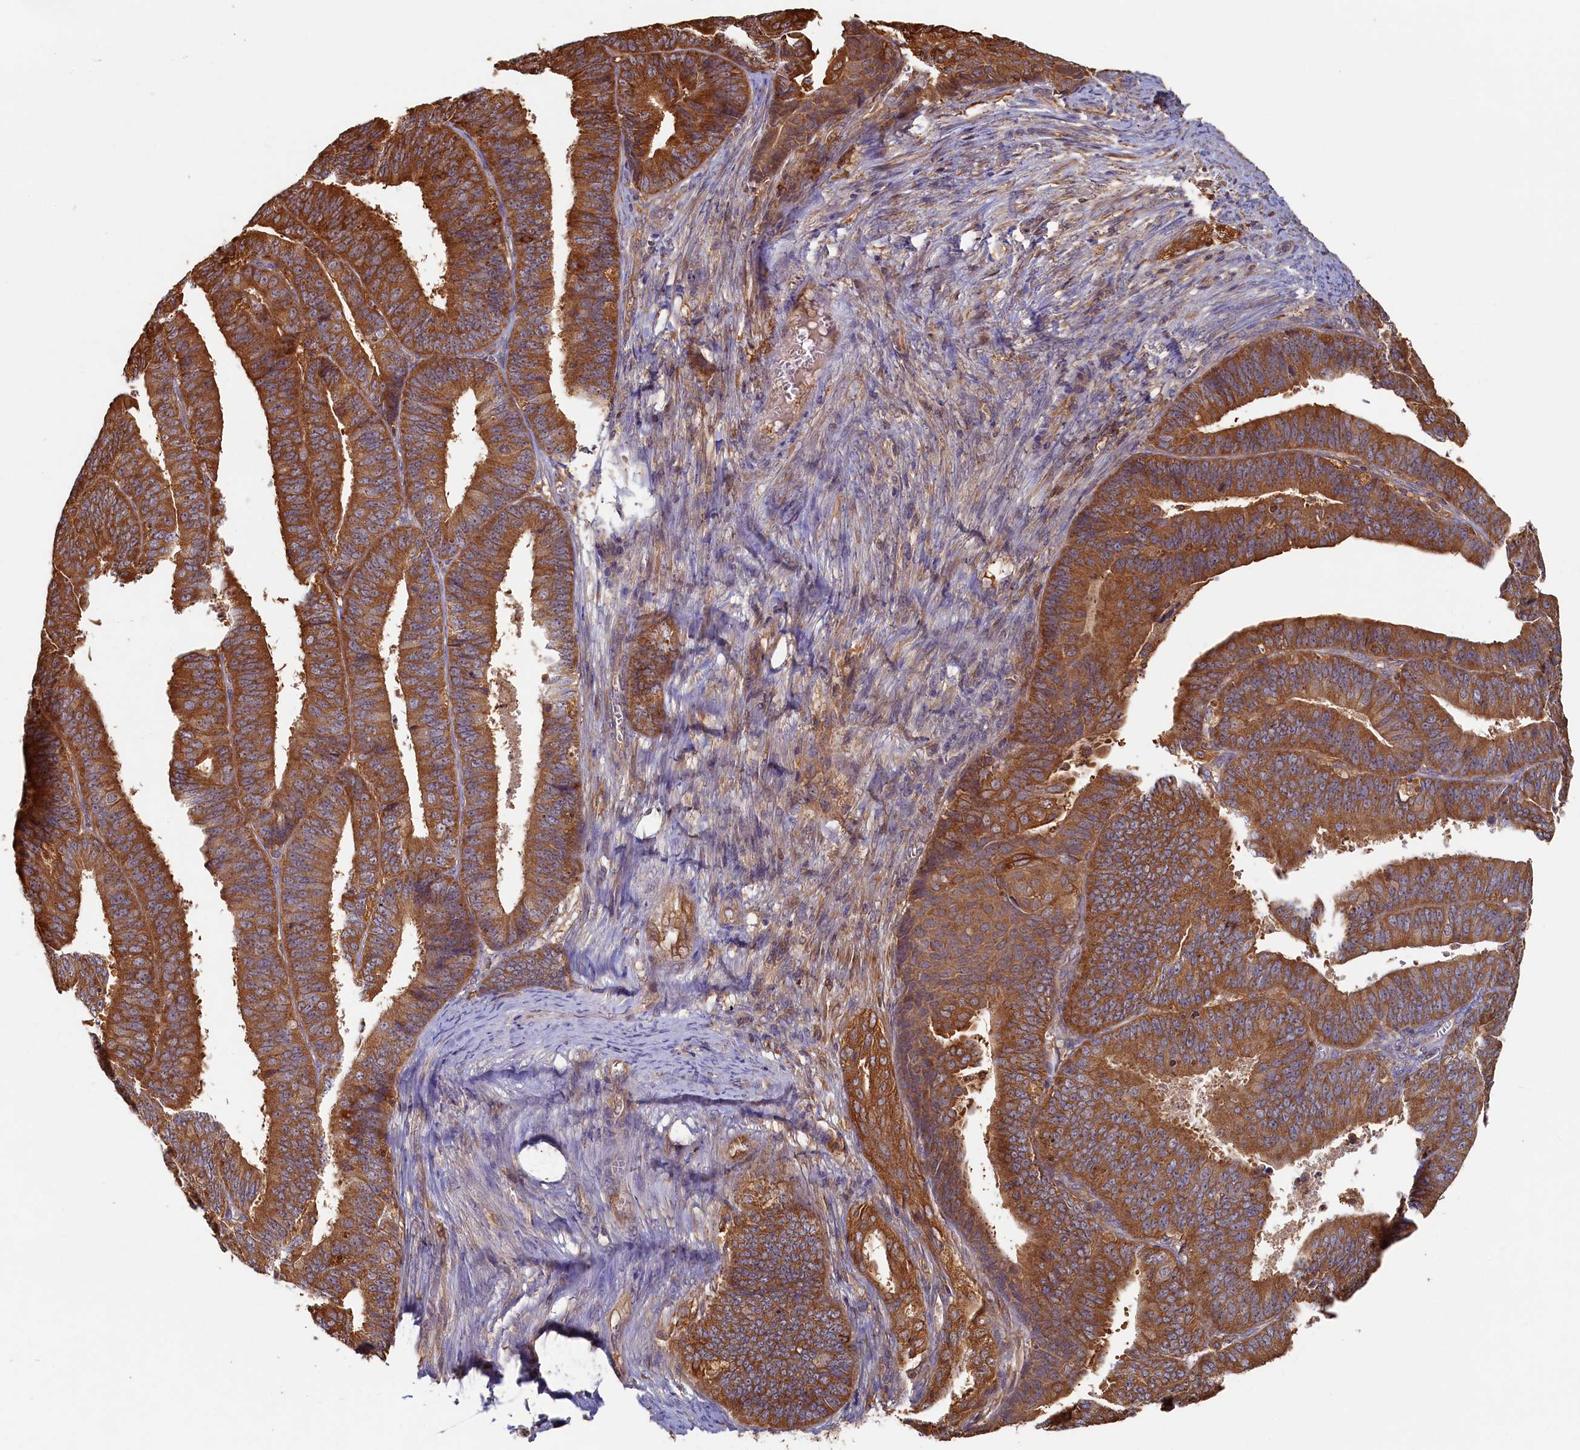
{"staining": {"intensity": "strong", "quantity": ">75%", "location": "cytoplasmic/membranous"}, "tissue": "endometrial cancer", "cell_type": "Tumor cells", "image_type": "cancer", "snomed": [{"axis": "morphology", "description": "Adenocarcinoma, NOS"}, {"axis": "topography", "description": "Endometrium"}], "caption": "This is a micrograph of immunohistochemistry (IHC) staining of endometrial cancer (adenocarcinoma), which shows strong positivity in the cytoplasmic/membranous of tumor cells.", "gene": "TIMM8B", "patient": {"sex": "female", "age": 73}}